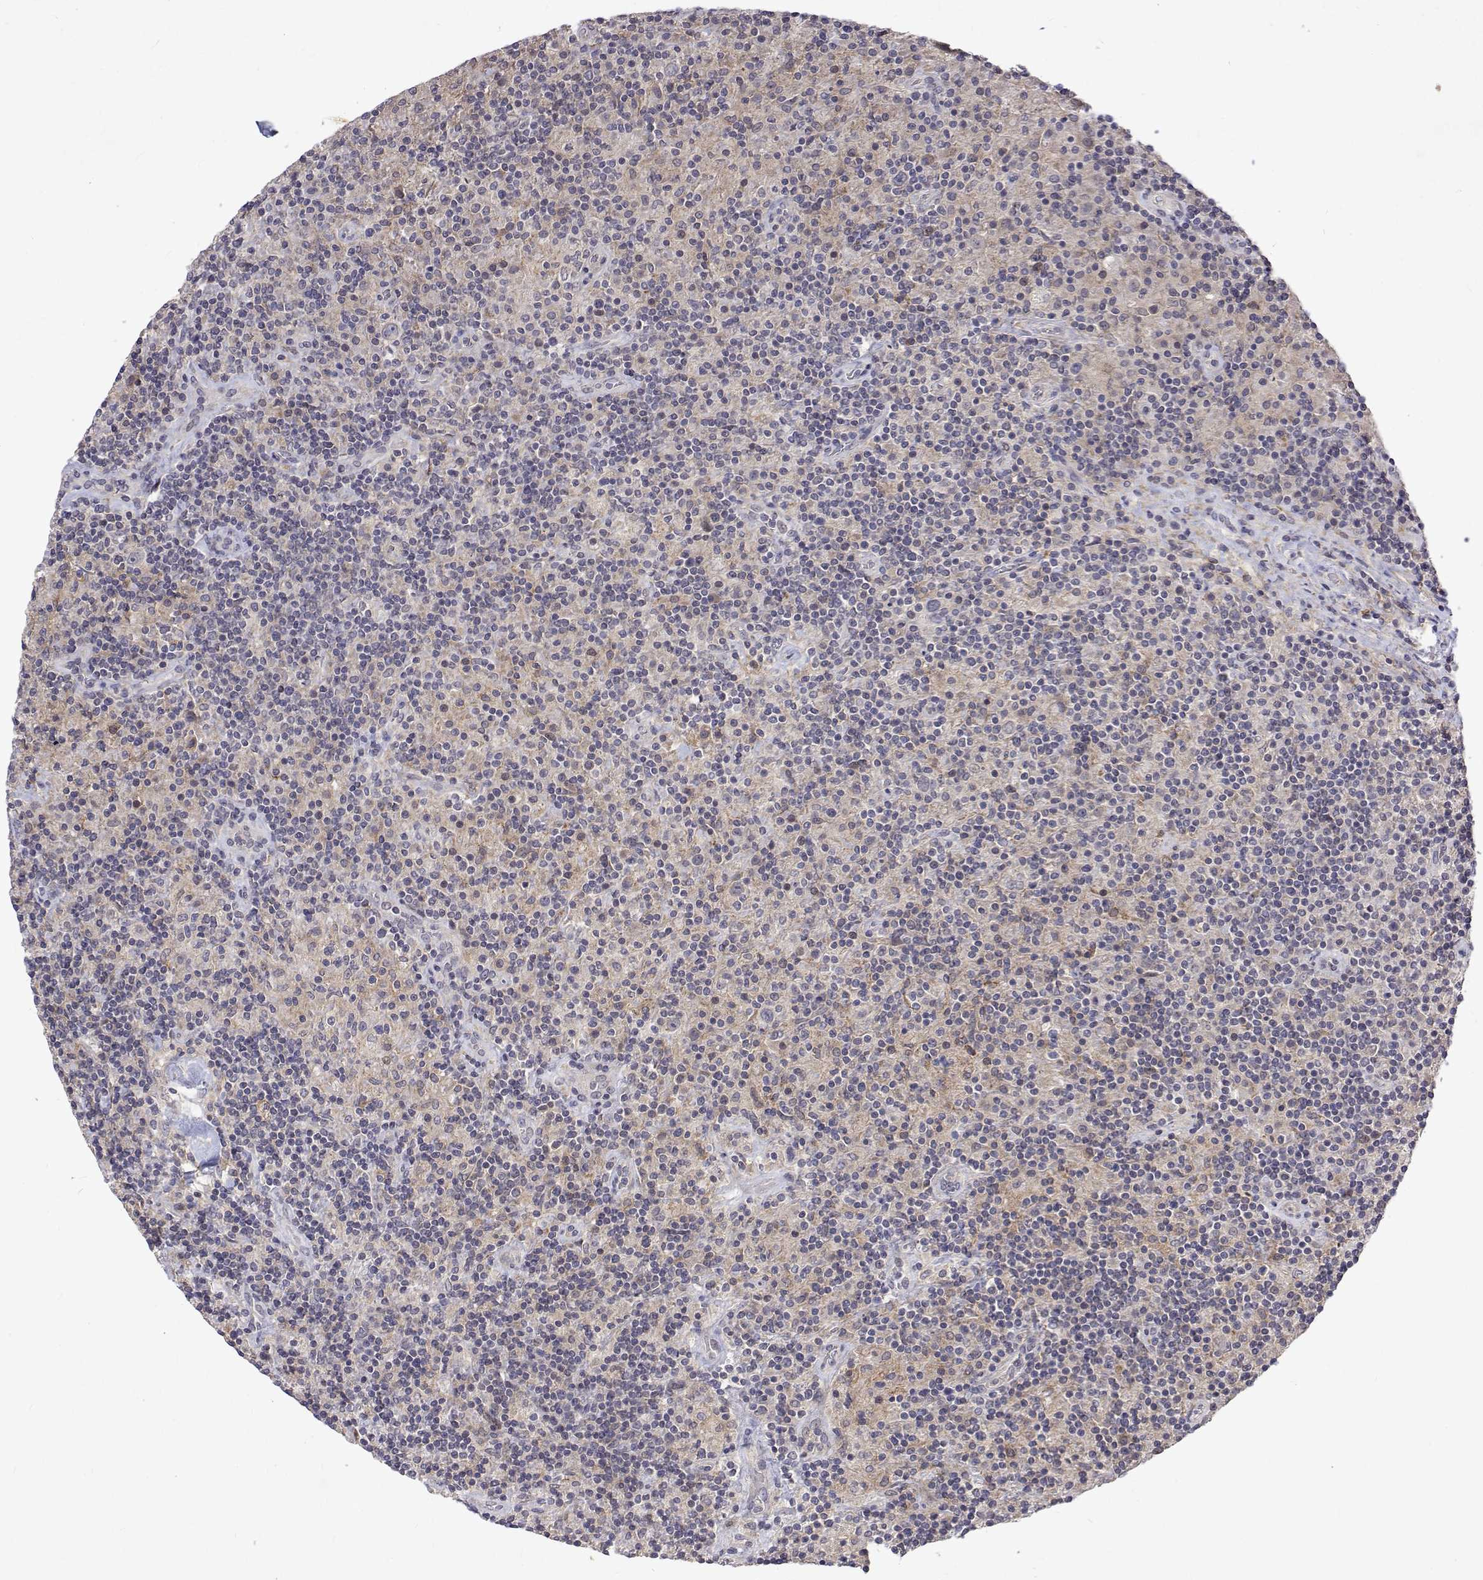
{"staining": {"intensity": "negative", "quantity": "none", "location": "none"}, "tissue": "lymphoma", "cell_type": "Tumor cells", "image_type": "cancer", "snomed": [{"axis": "morphology", "description": "Hodgkin's disease, NOS"}, {"axis": "topography", "description": "Lymph node"}], "caption": "Tumor cells show no significant expression in Hodgkin's disease.", "gene": "ALKBH8", "patient": {"sex": "male", "age": 70}}